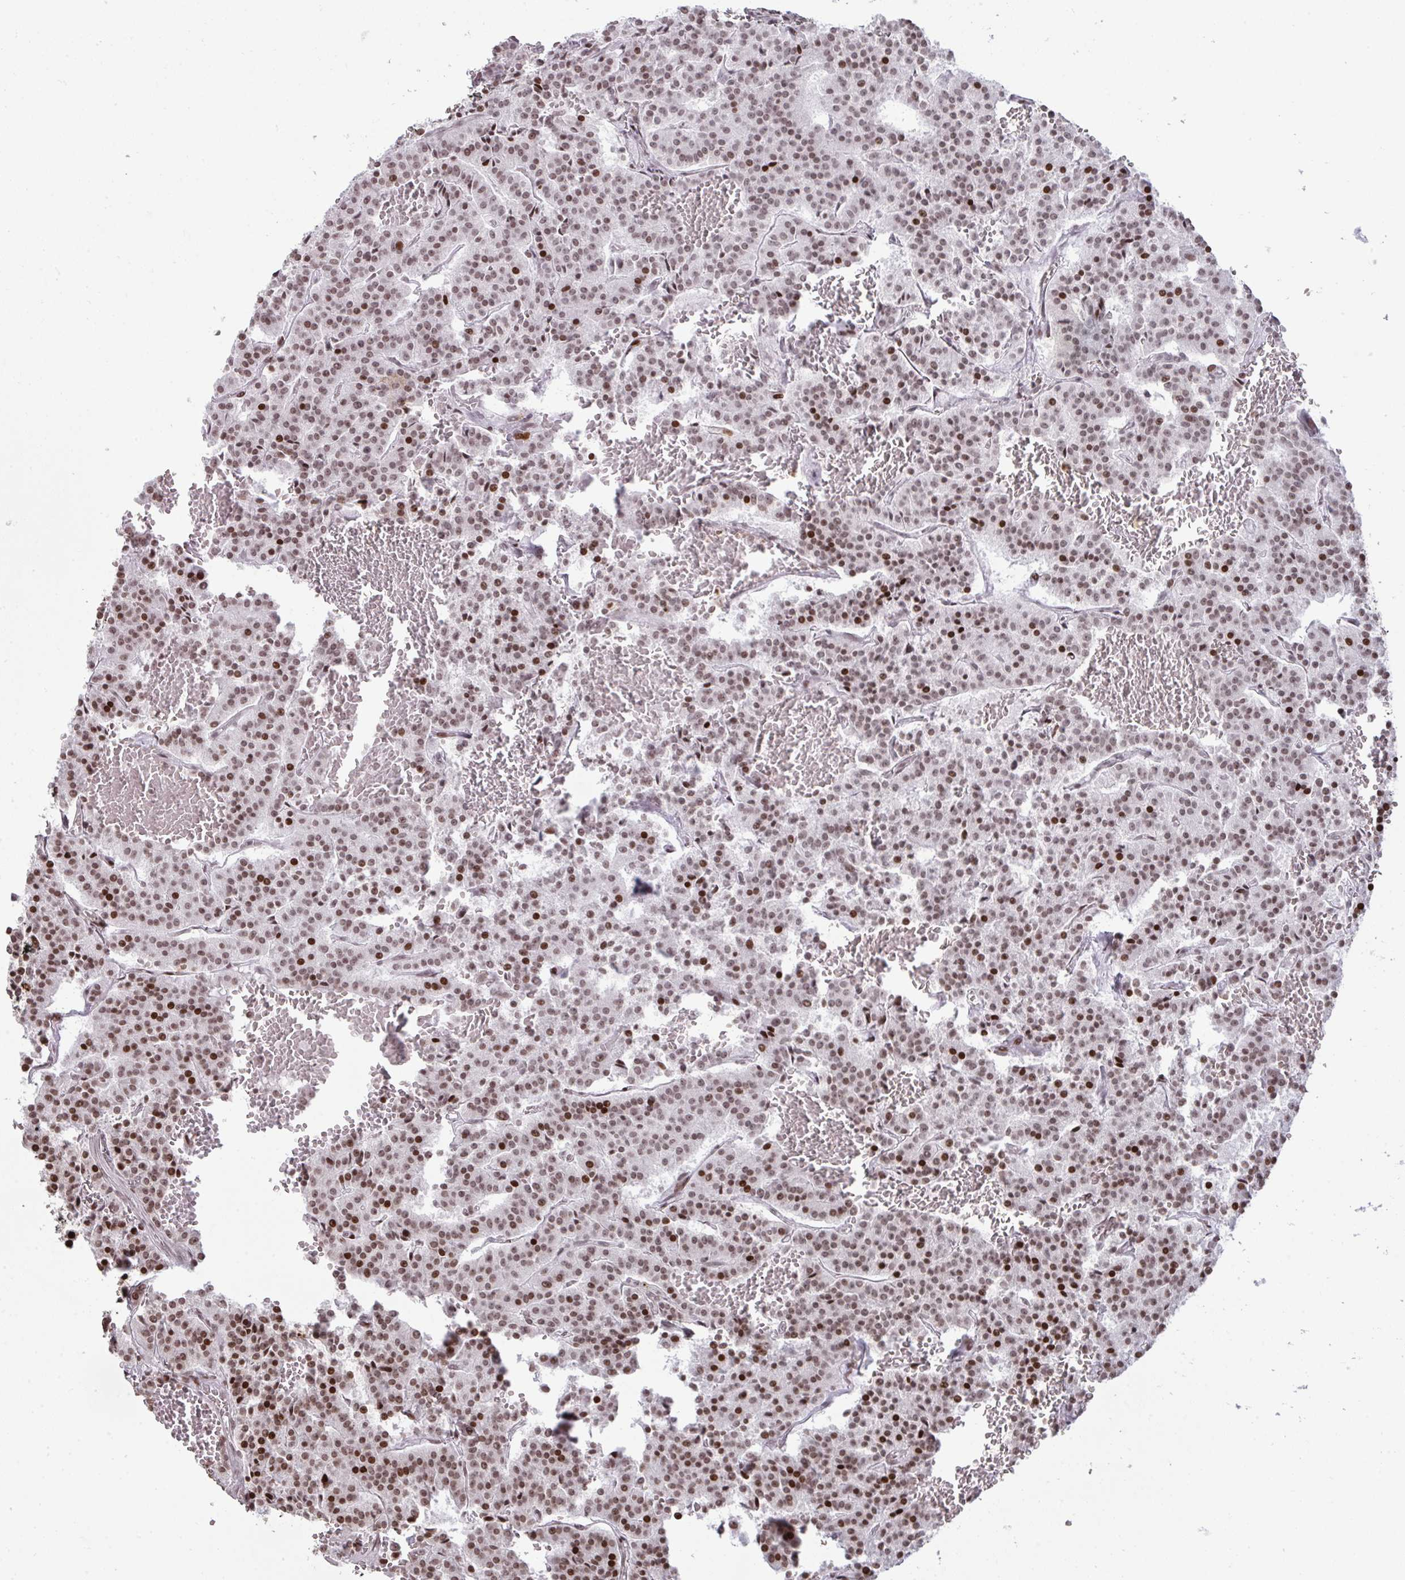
{"staining": {"intensity": "moderate", "quantity": ">75%", "location": "nuclear"}, "tissue": "carcinoid", "cell_type": "Tumor cells", "image_type": "cancer", "snomed": [{"axis": "morphology", "description": "Carcinoid, malignant, NOS"}, {"axis": "topography", "description": "Lung"}], "caption": "A high-resolution photomicrograph shows immunohistochemistry (IHC) staining of carcinoid, which displays moderate nuclear positivity in about >75% of tumor cells.", "gene": "NIP7", "patient": {"sex": "male", "age": 70}}